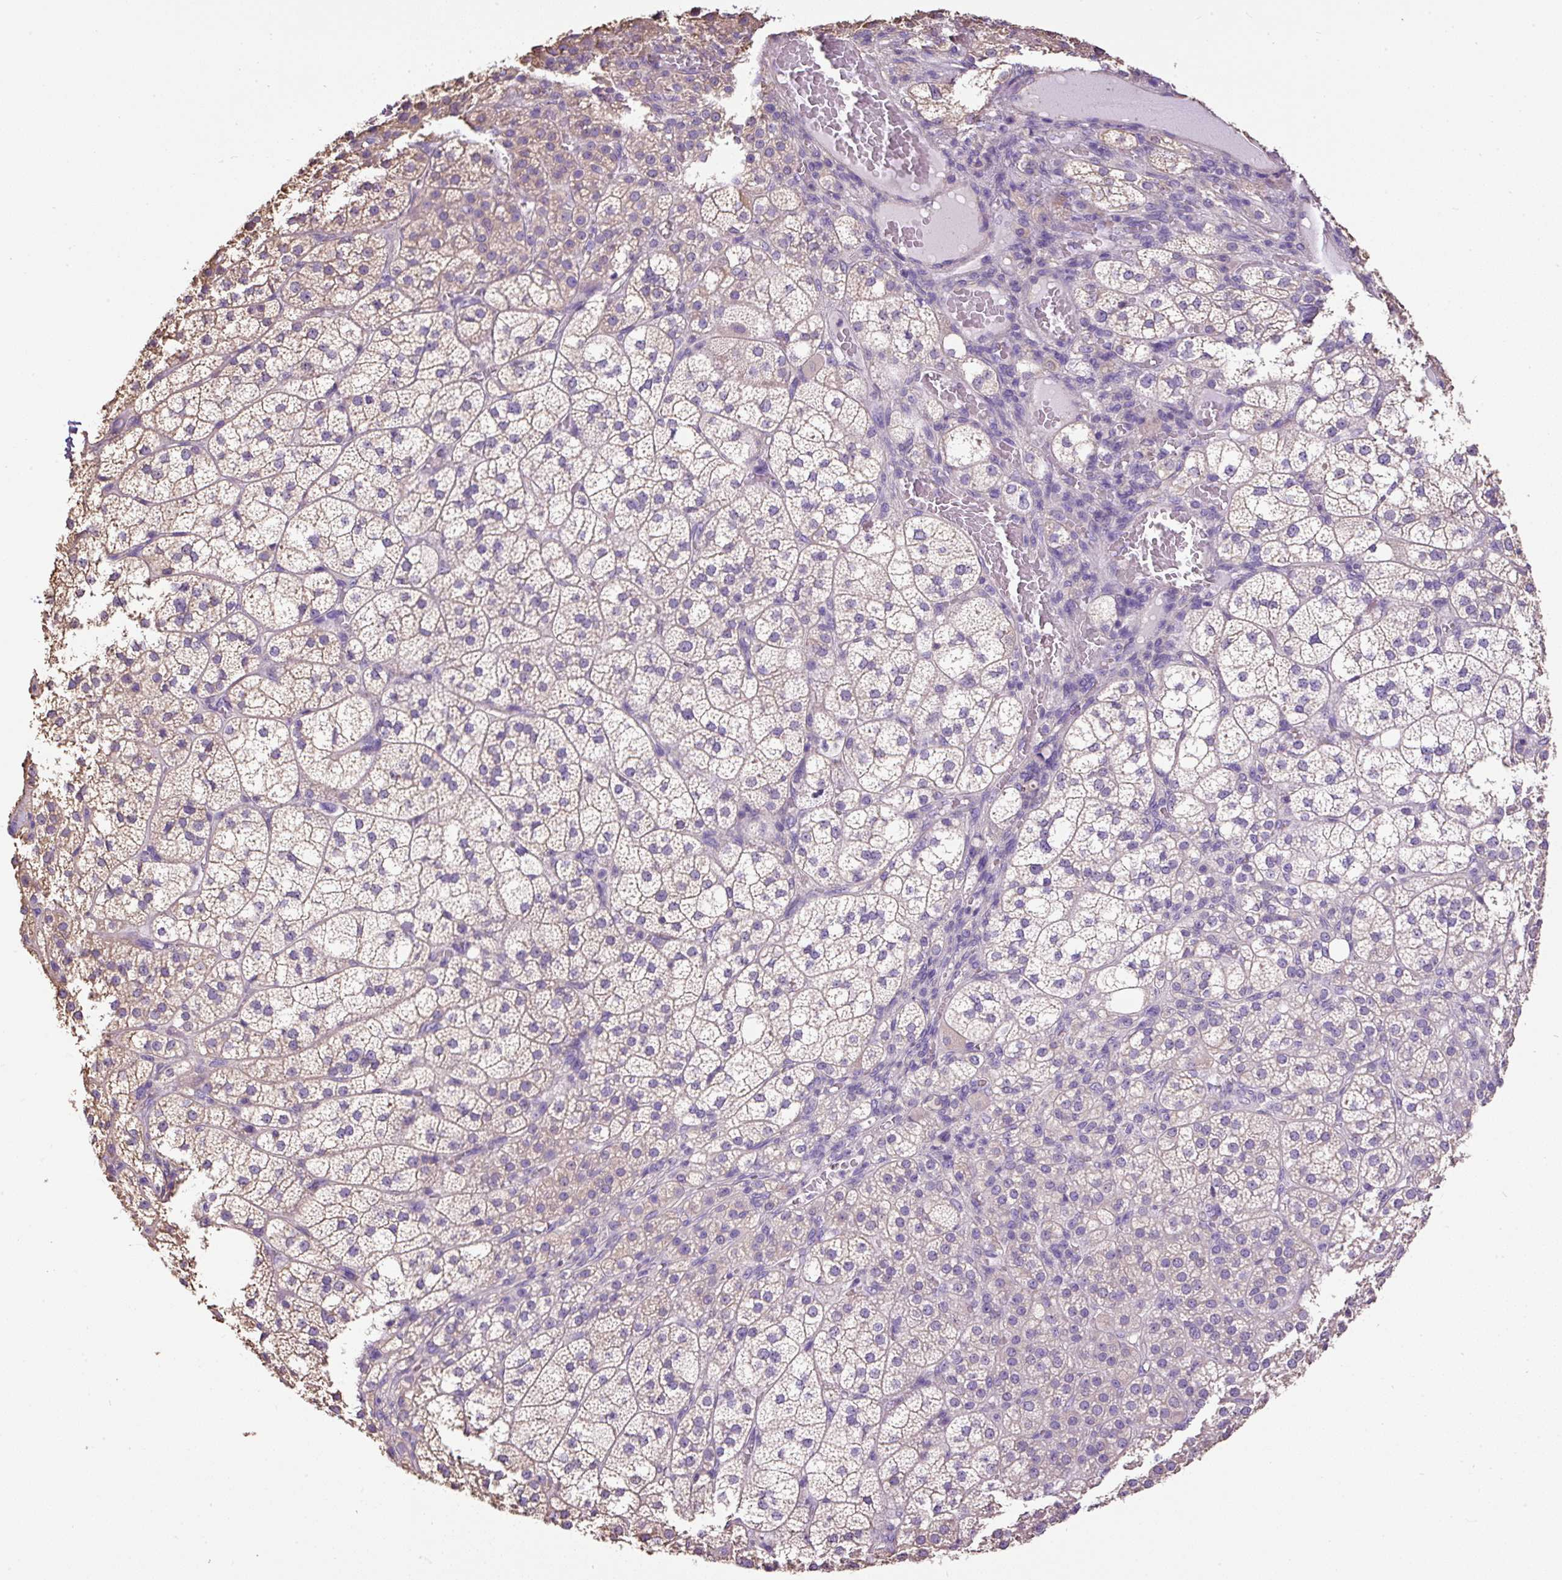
{"staining": {"intensity": "weak", "quantity": "<25%", "location": "cytoplasmic/membranous"}, "tissue": "adrenal gland", "cell_type": "Glandular cells", "image_type": "normal", "snomed": [{"axis": "morphology", "description": "Normal tissue, NOS"}, {"axis": "topography", "description": "Adrenal gland"}], "caption": "Image shows no significant protein staining in glandular cells of normal adrenal gland. Nuclei are stained in blue.", "gene": "PDIA2", "patient": {"sex": "female", "age": 60}}